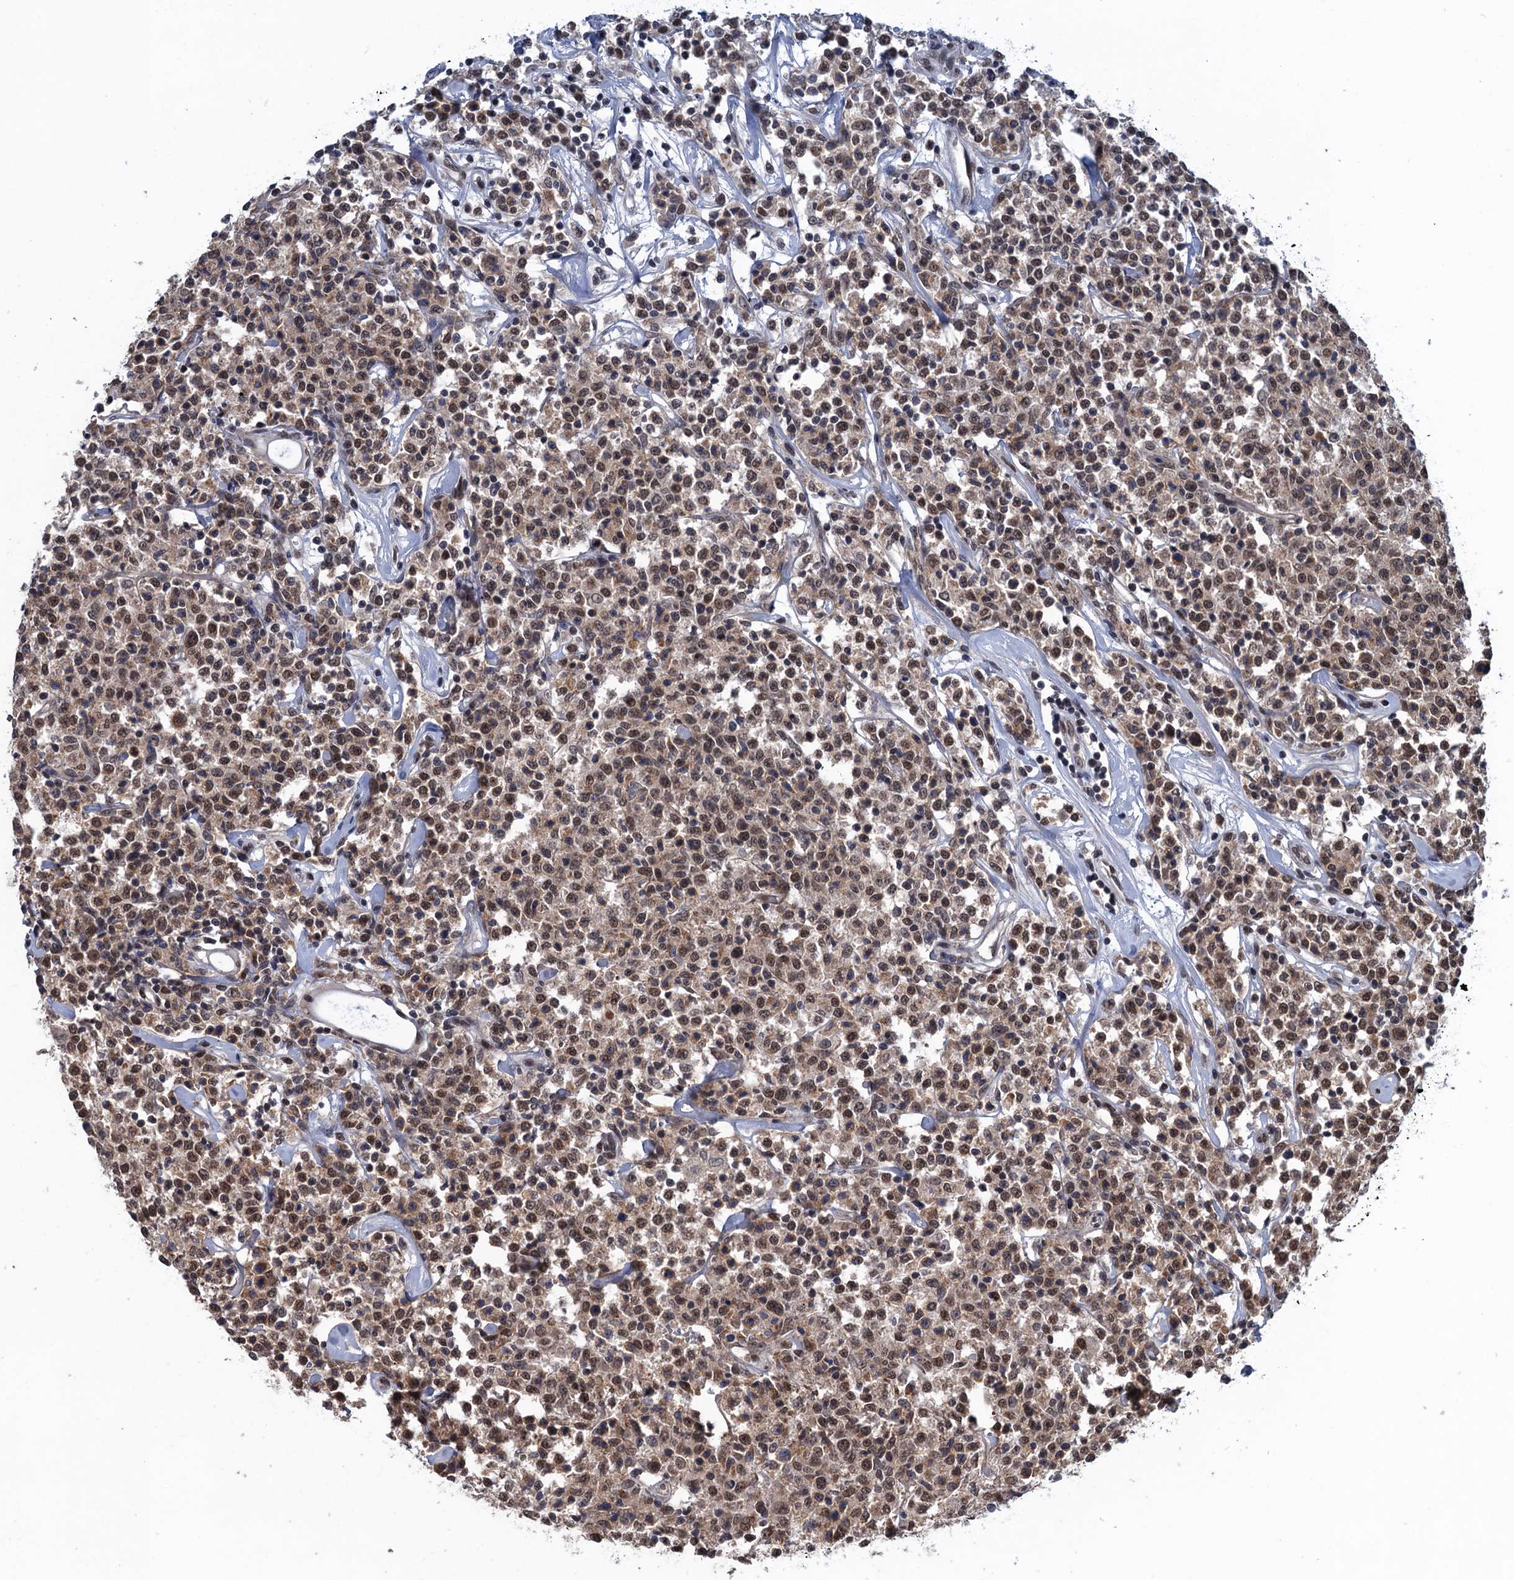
{"staining": {"intensity": "moderate", "quantity": ">75%", "location": "nuclear"}, "tissue": "lymphoma", "cell_type": "Tumor cells", "image_type": "cancer", "snomed": [{"axis": "morphology", "description": "Malignant lymphoma, non-Hodgkin's type, Low grade"}, {"axis": "topography", "description": "Small intestine"}], "caption": "Immunohistochemical staining of malignant lymphoma, non-Hodgkin's type (low-grade) exhibits medium levels of moderate nuclear protein positivity in about >75% of tumor cells.", "gene": "SAE1", "patient": {"sex": "female", "age": 59}}